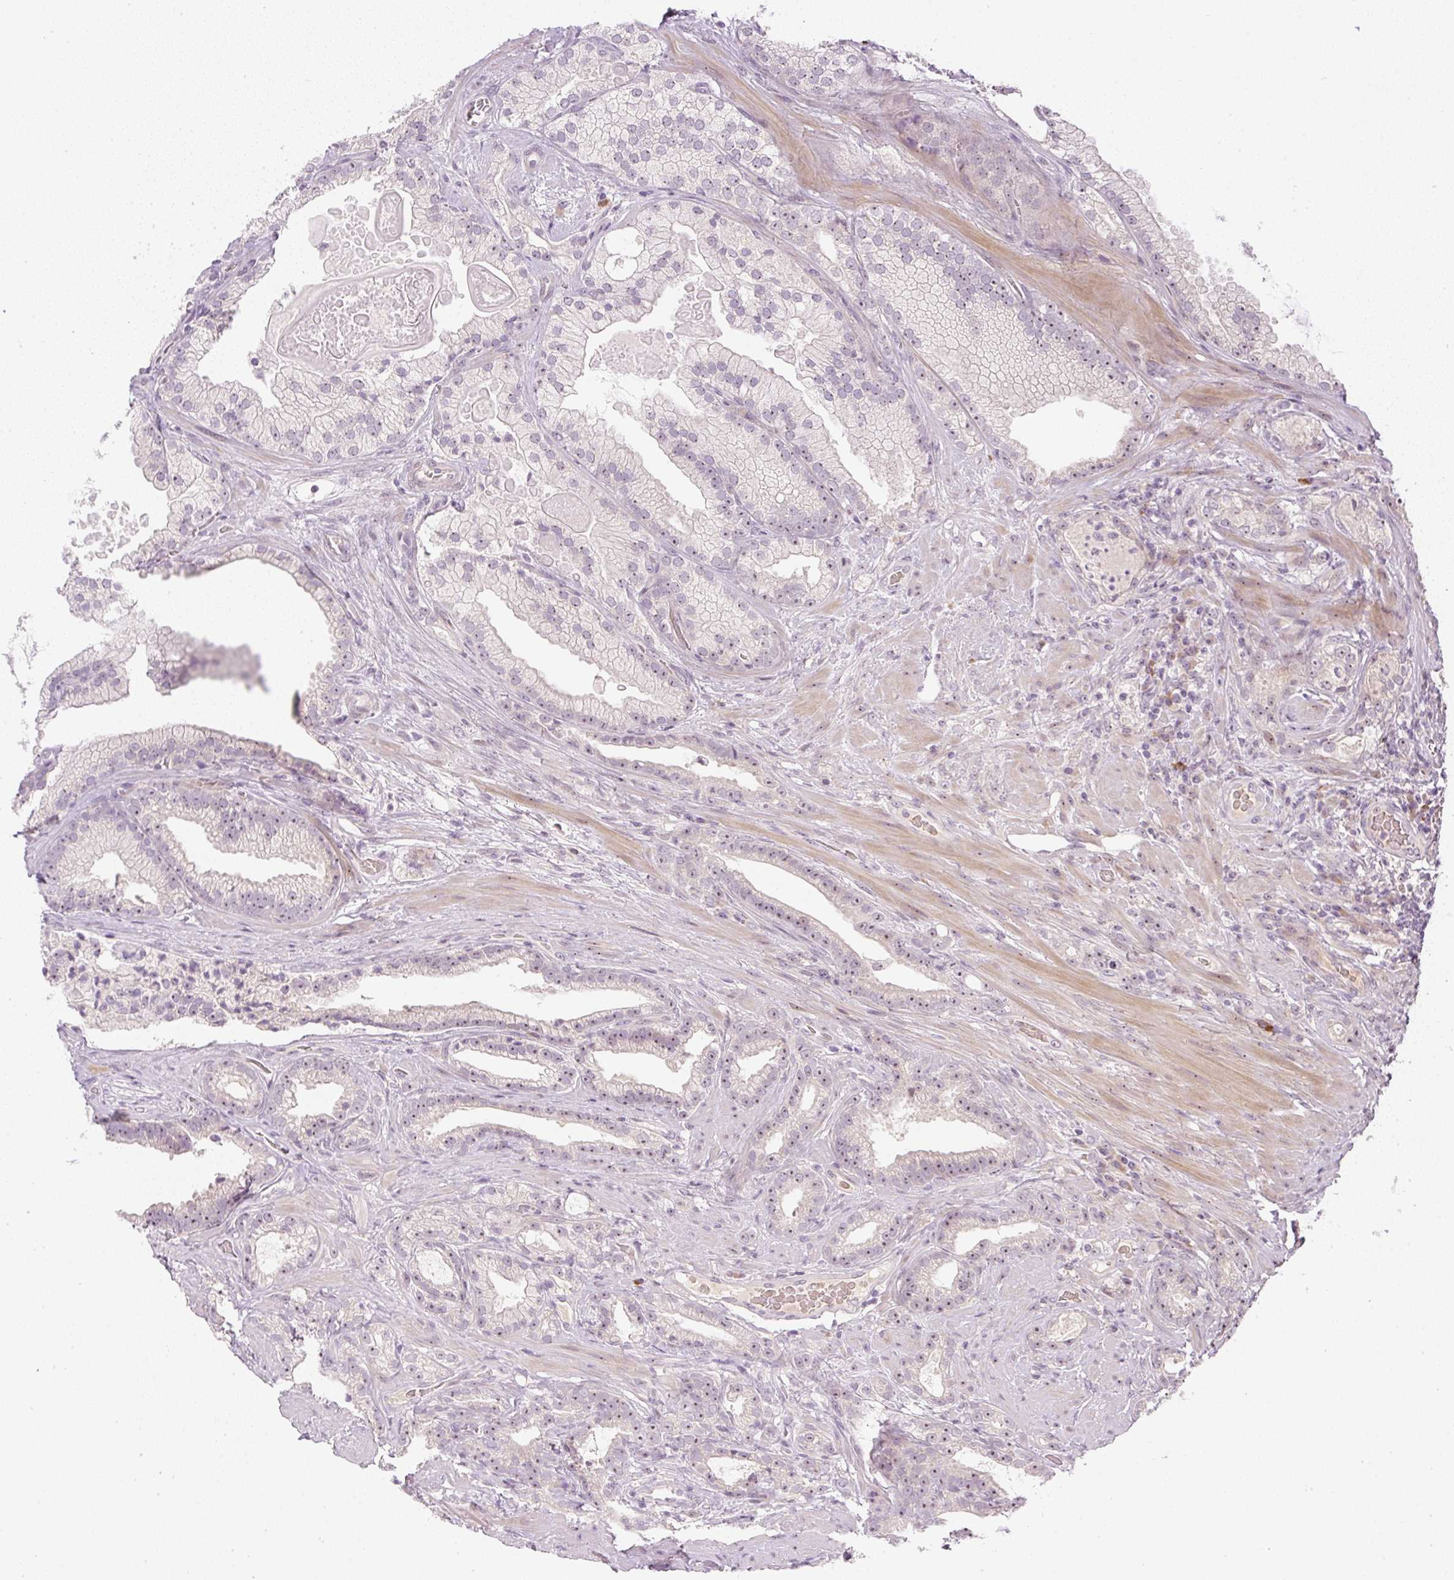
{"staining": {"intensity": "moderate", "quantity": "25%-75%", "location": "nuclear"}, "tissue": "prostate cancer", "cell_type": "Tumor cells", "image_type": "cancer", "snomed": [{"axis": "morphology", "description": "Adenocarcinoma, High grade"}, {"axis": "topography", "description": "Prostate"}], "caption": "Protein staining of prostate cancer (high-grade adenocarcinoma) tissue displays moderate nuclear expression in about 25%-75% of tumor cells.", "gene": "AAR2", "patient": {"sex": "male", "age": 68}}